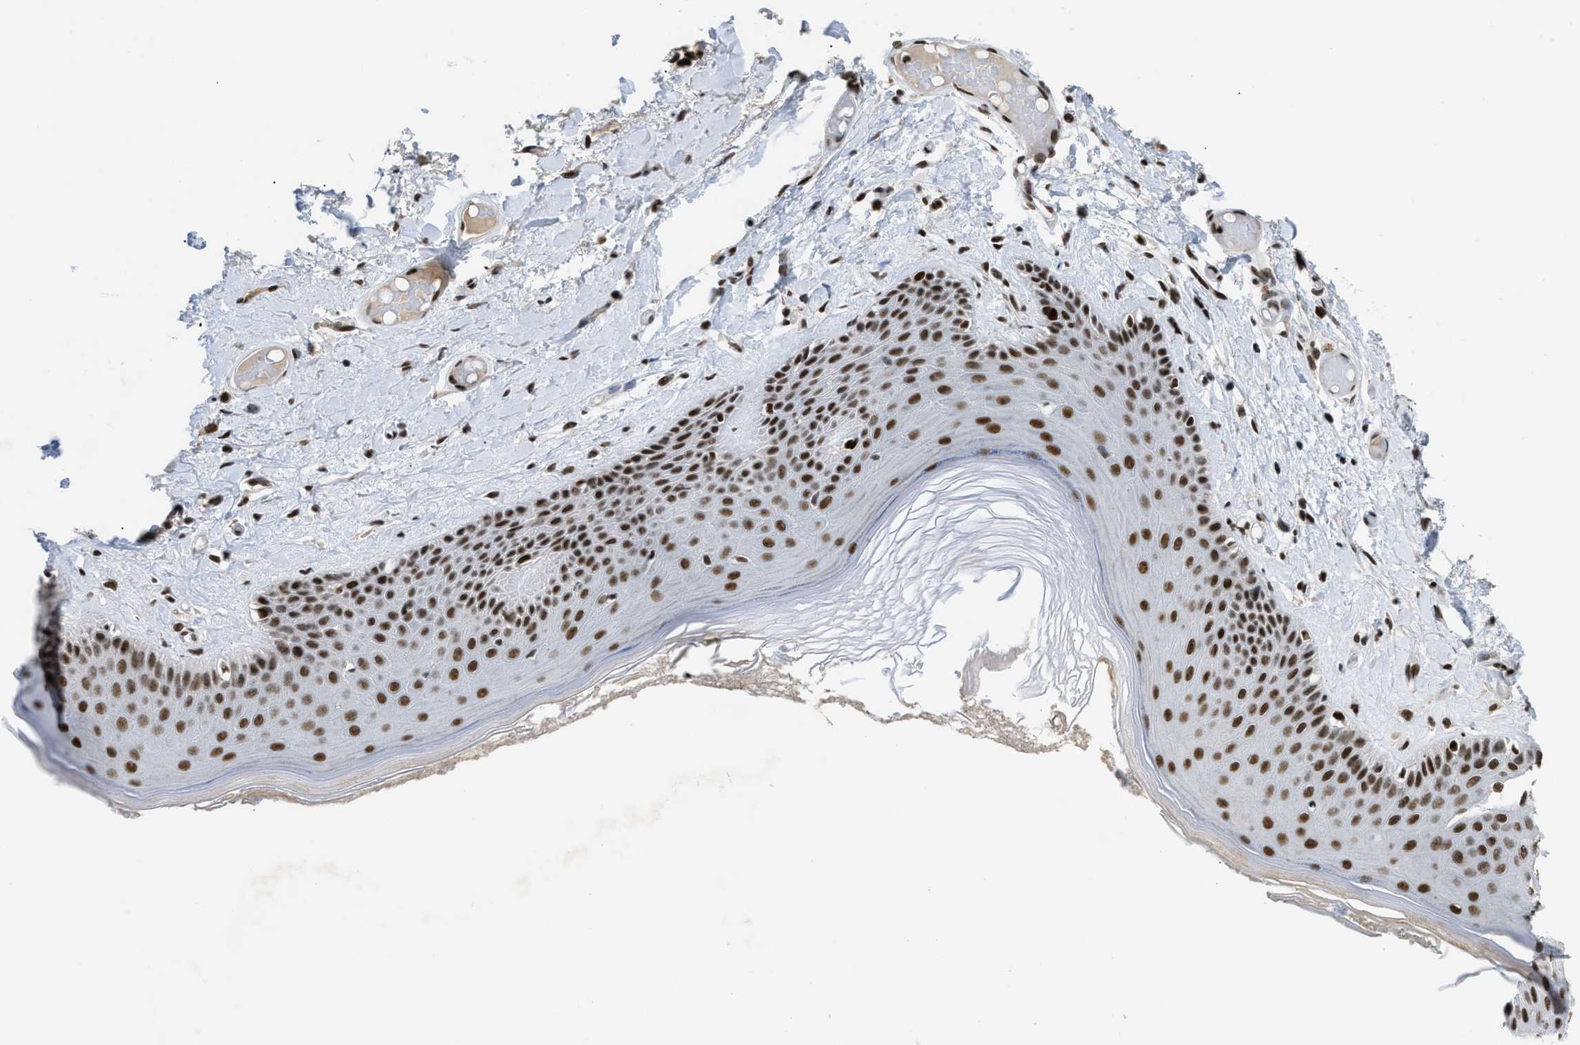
{"staining": {"intensity": "strong", "quantity": ">75%", "location": "nuclear"}, "tissue": "skin", "cell_type": "Epidermal cells", "image_type": "normal", "snomed": [{"axis": "morphology", "description": "Normal tissue, NOS"}, {"axis": "topography", "description": "Vulva"}], "caption": "Immunohistochemical staining of normal skin displays strong nuclear protein expression in approximately >75% of epidermal cells.", "gene": "SCAF4", "patient": {"sex": "female", "age": 73}}